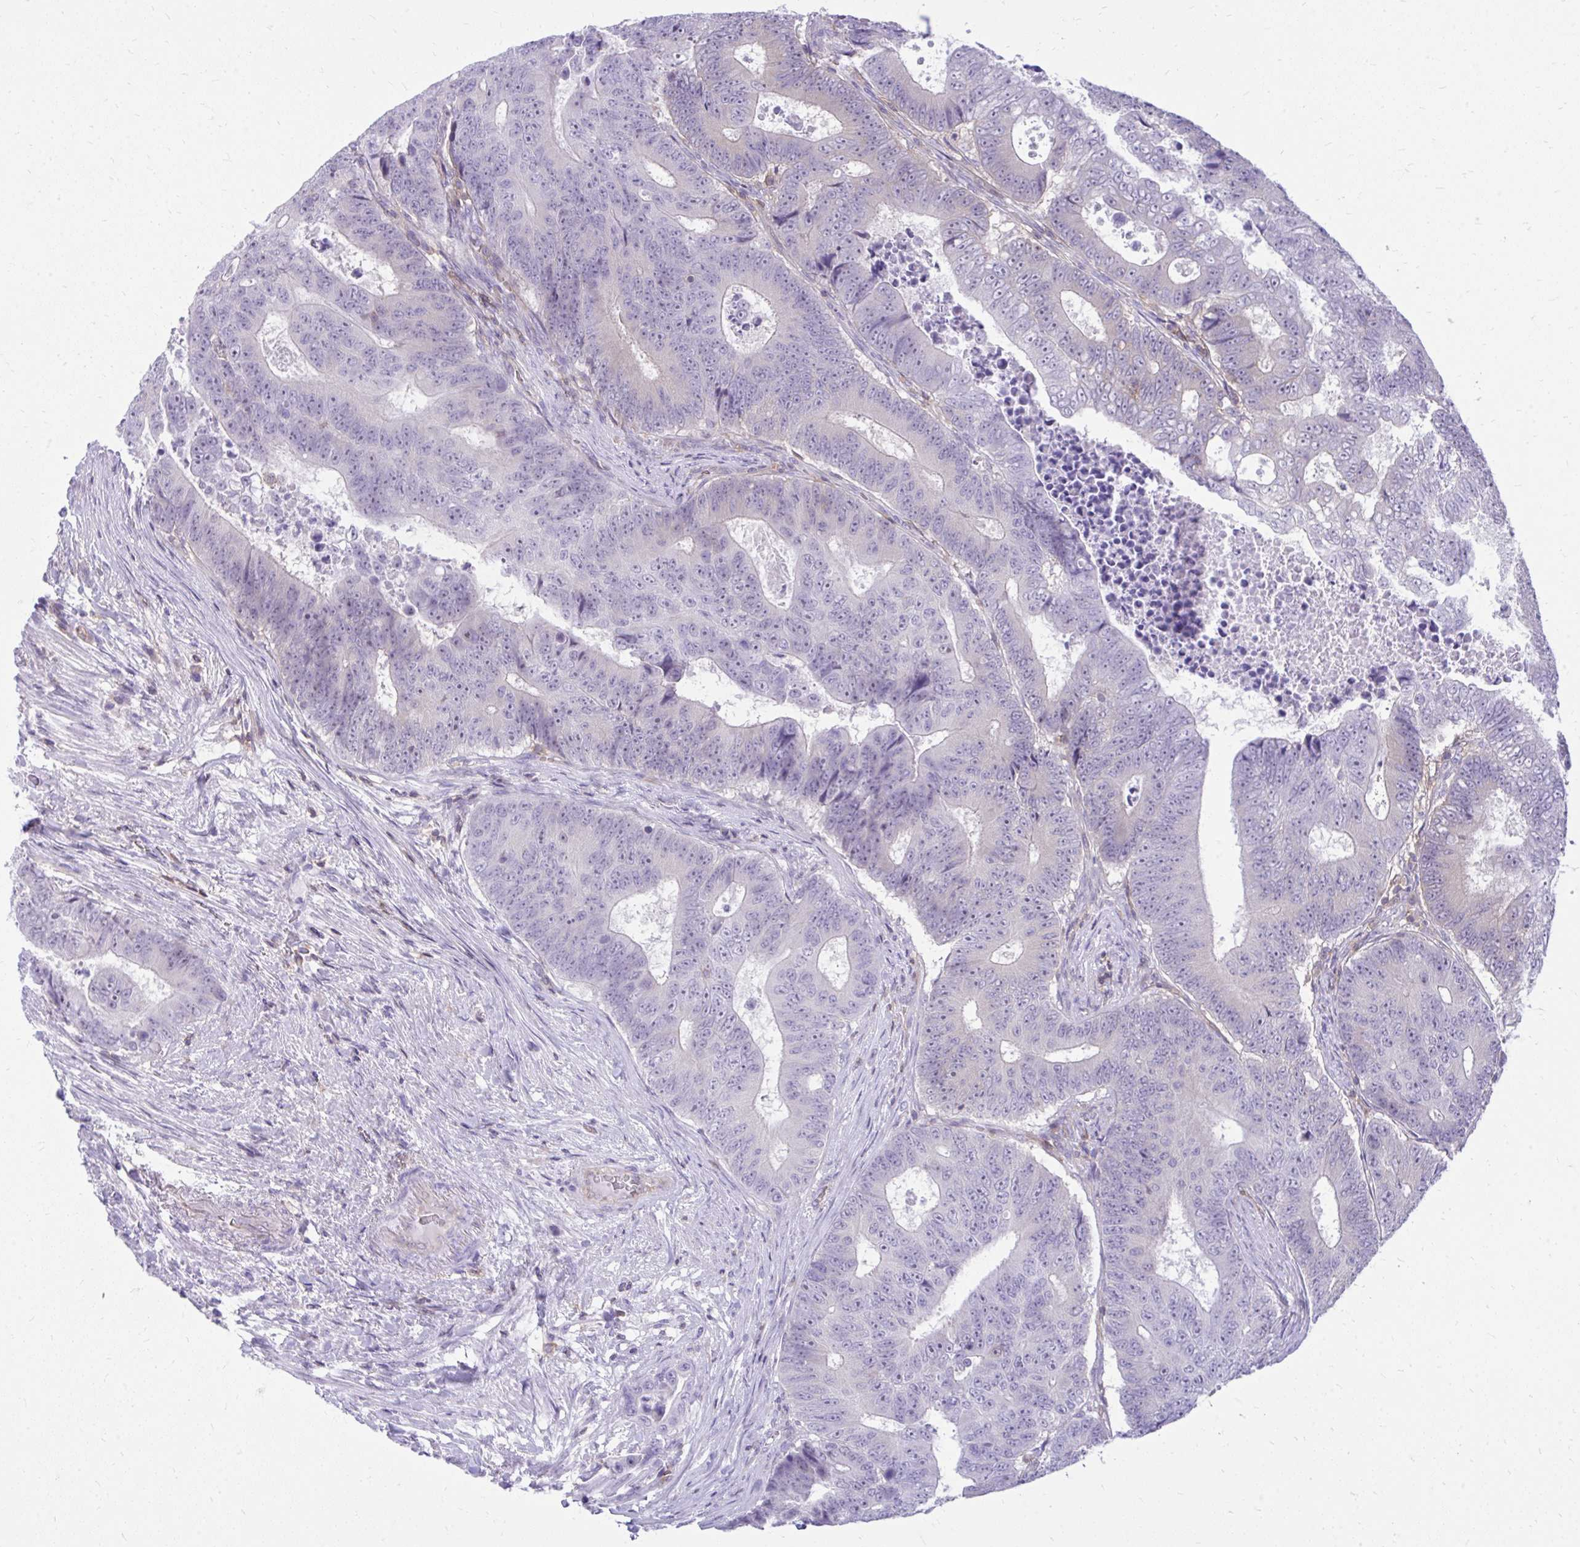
{"staining": {"intensity": "negative", "quantity": "none", "location": "none"}, "tissue": "colorectal cancer", "cell_type": "Tumor cells", "image_type": "cancer", "snomed": [{"axis": "morphology", "description": "Adenocarcinoma, NOS"}, {"axis": "topography", "description": "Colon"}], "caption": "An immunohistochemistry (IHC) photomicrograph of colorectal cancer is shown. There is no staining in tumor cells of colorectal cancer.", "gene": "GPRIN3", "patient": {"sex": "female", "age": 48}}